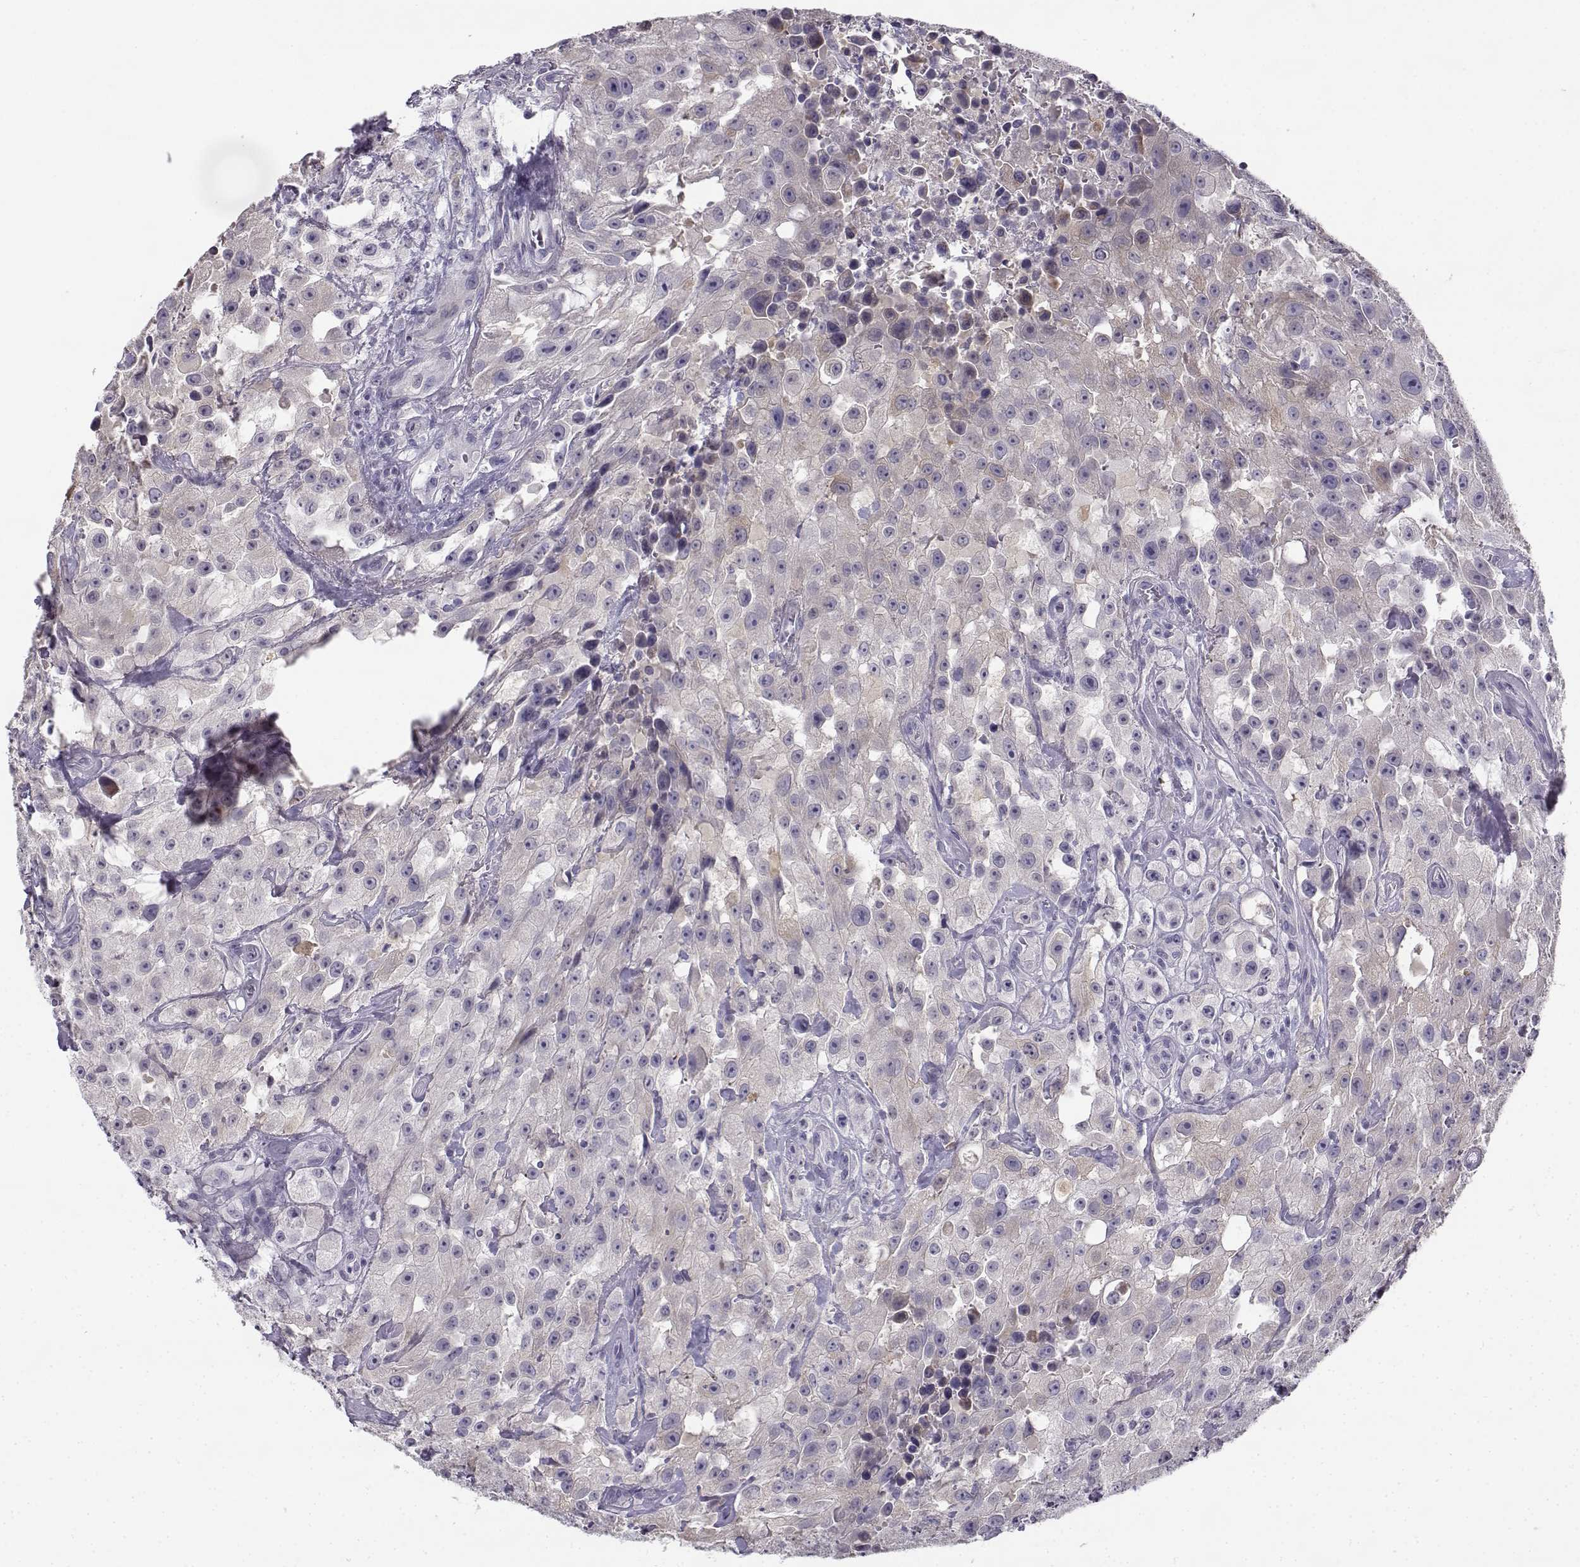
{"staining": {"intensity": "weak", "quantity": "<25%", "location": "cytoplasmic/membranous"}, "tissue": "urothelial cancer", "cell_type": "Tumor cells", "image_type": "cancer", "snomed": [{"axis": "morphology", "description": "Urothelial carcinoma, High grade"}, {"axis": "topography", "description": "Urinary bladder"}], "caption": "Immunohistochemistry of urothelial carcinoma (high-grade) exhibits no expression in tumor cells. The staining was performed using DAB to visualize the protein expression in brown, while the nuclei were stained in blue with hematoxylin (Magnification: 20x).", "gene": "CREB3L3", "patient": {"sex": "male", "age": 79}}